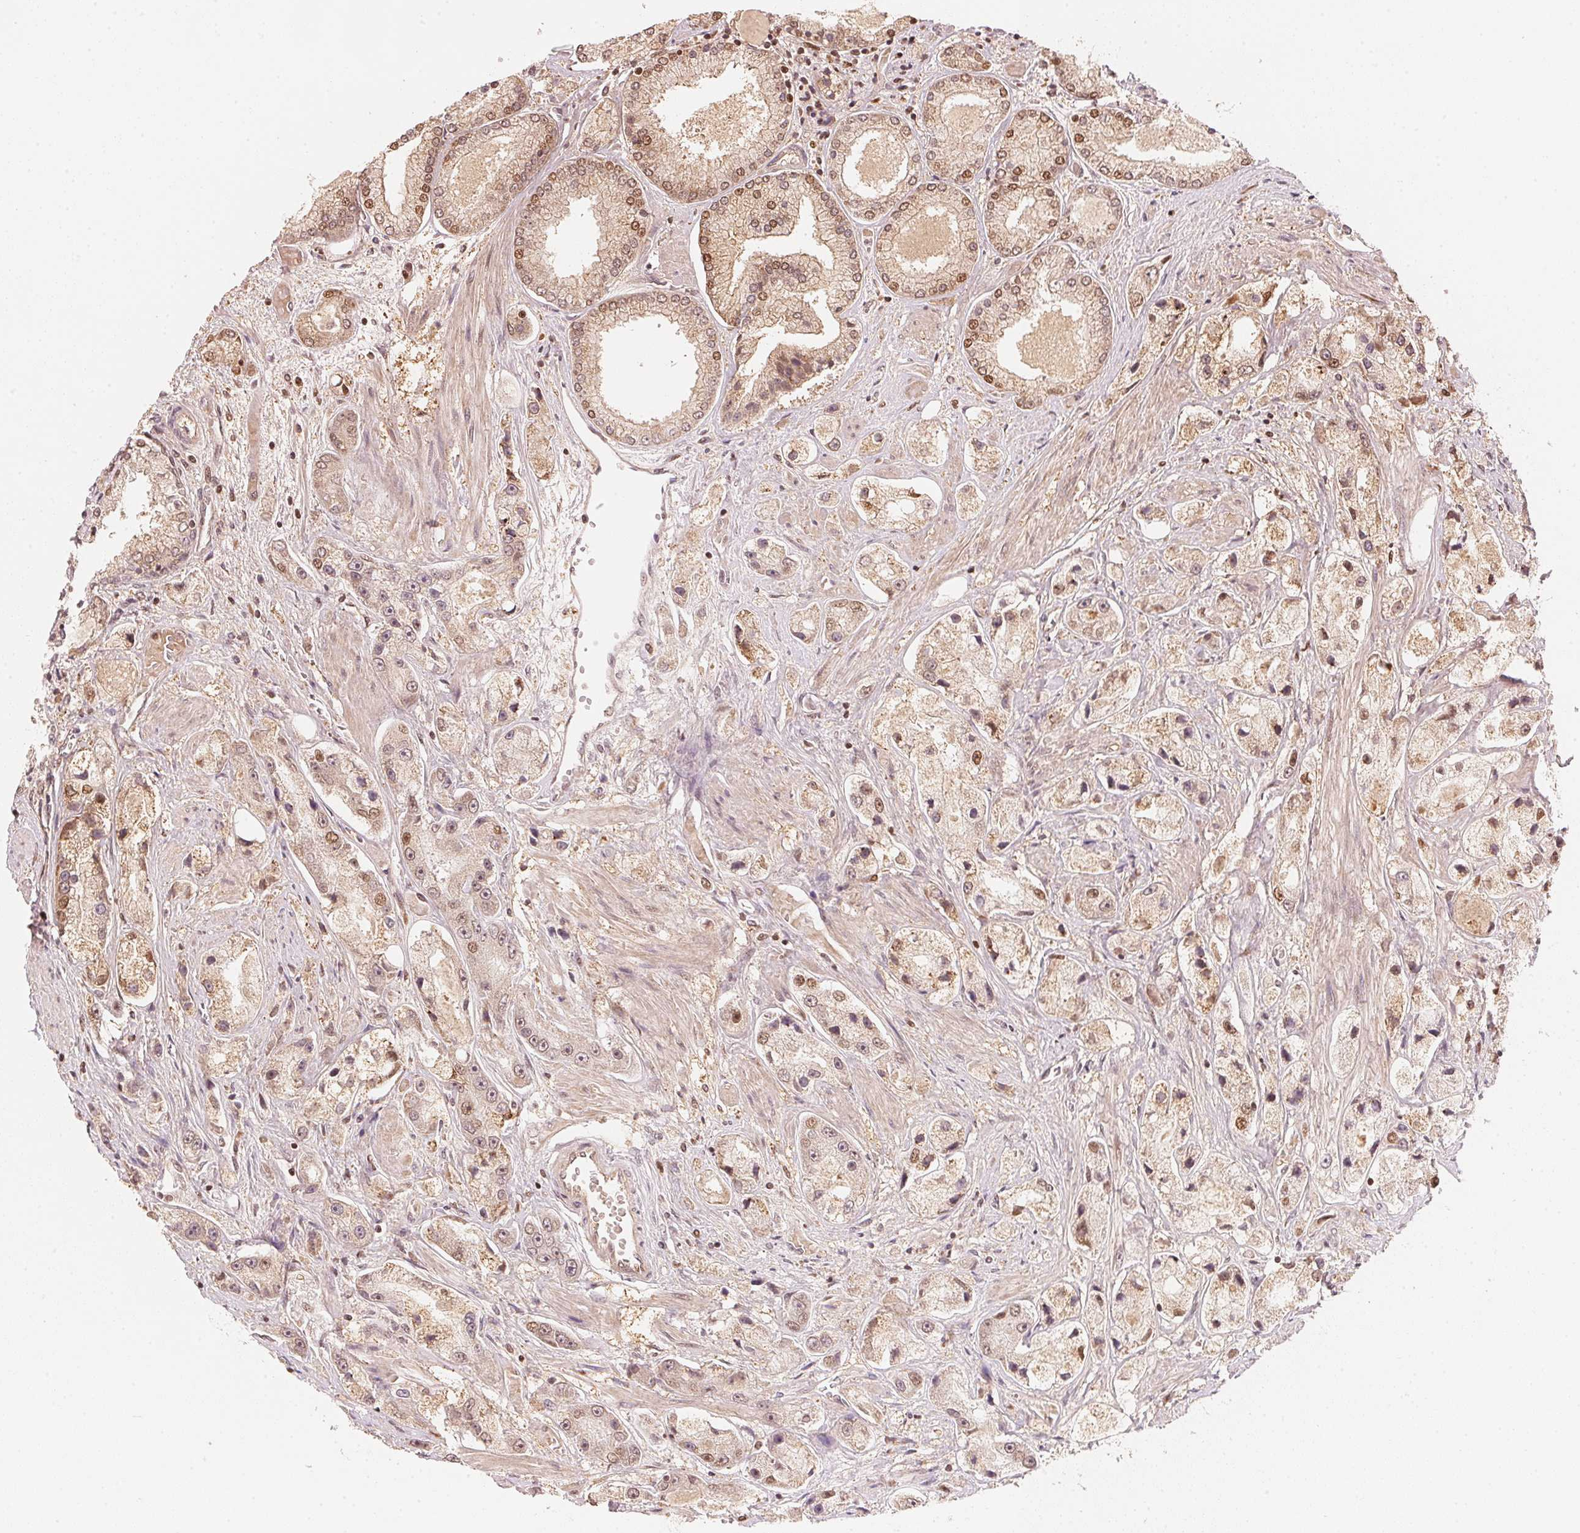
{"staining": {"intensity": "moderate", "quantity": "25%-75%", "location": "nuclear"}, "tissue": "prostate cancer", "cell_type": "Tumor cells", "image_type": "cancer", "snomed": [{"axis": "morphology", "description": "Adenocarcinoma, High grade"}, {"axis": "topography", "description": "Prostate"}], "caption": "Immunohistochemistry of human prostate cancer (high-grade adenocarcinoma) displays medium levels of moderate nuclear staining in about 25%-75% of tumor cells.", "gene": "PRKN", "patient": {"sex": "male", "age": 67}}